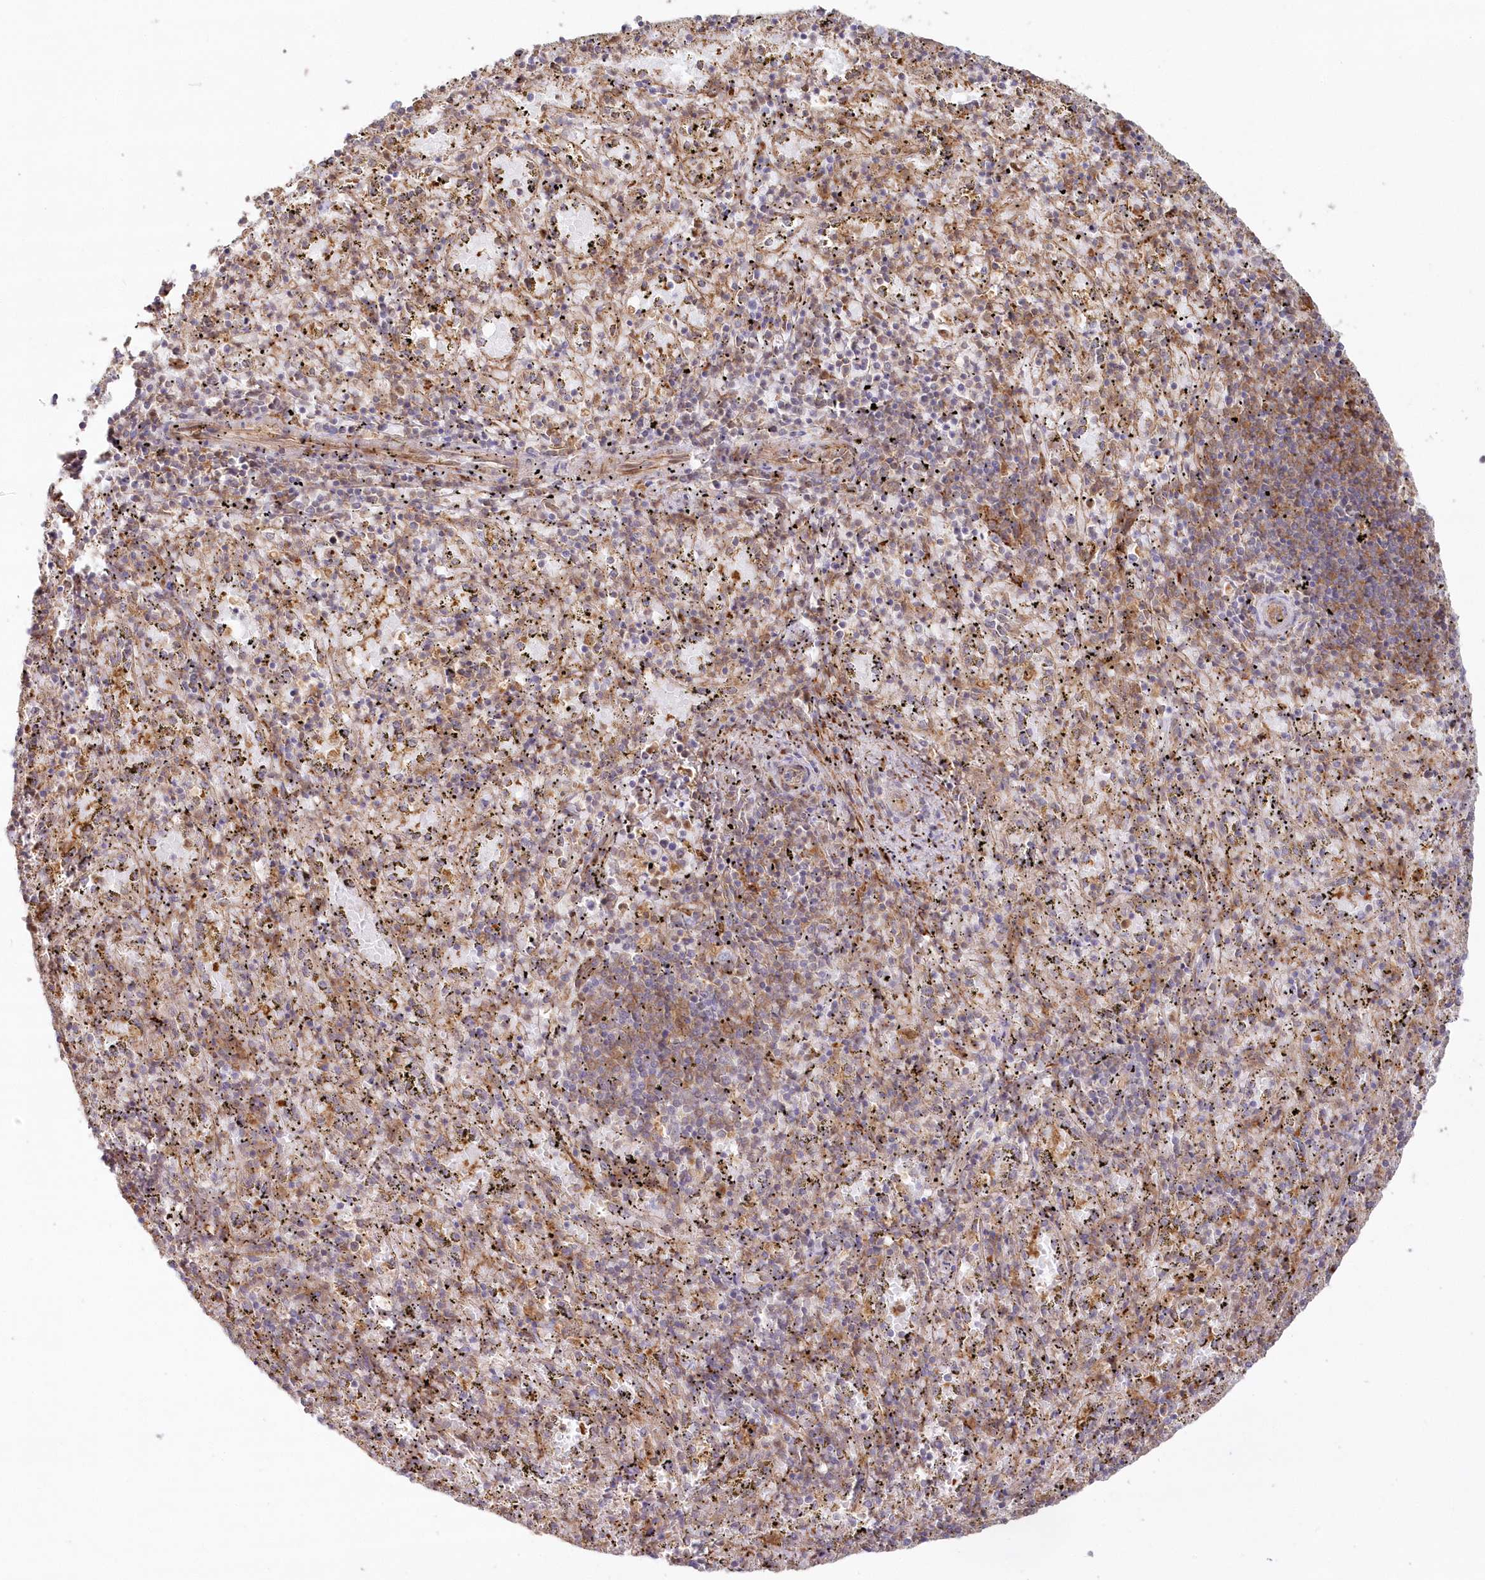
{"staining": {"intensity": "moderate", "quantity": "<25%", "location": "cytoplasmic/membranous"}, "tissue": "spleen", "cell_type": "Cells in red pulp", "image_type": "normal", "snomed": [{"axis": "morphology", "description": "Normal tissue, NOS"}, {"axis": "topography", "description": "Spleen"}], "caption": "IHC (DAB) staining of unremarkable spleen shows moderate cytoplasmic/membranous protein staining in approximately <25% of cells in red pulp.", "gene": "GBE1", "patient": {"sex": "male", "age": 11}}